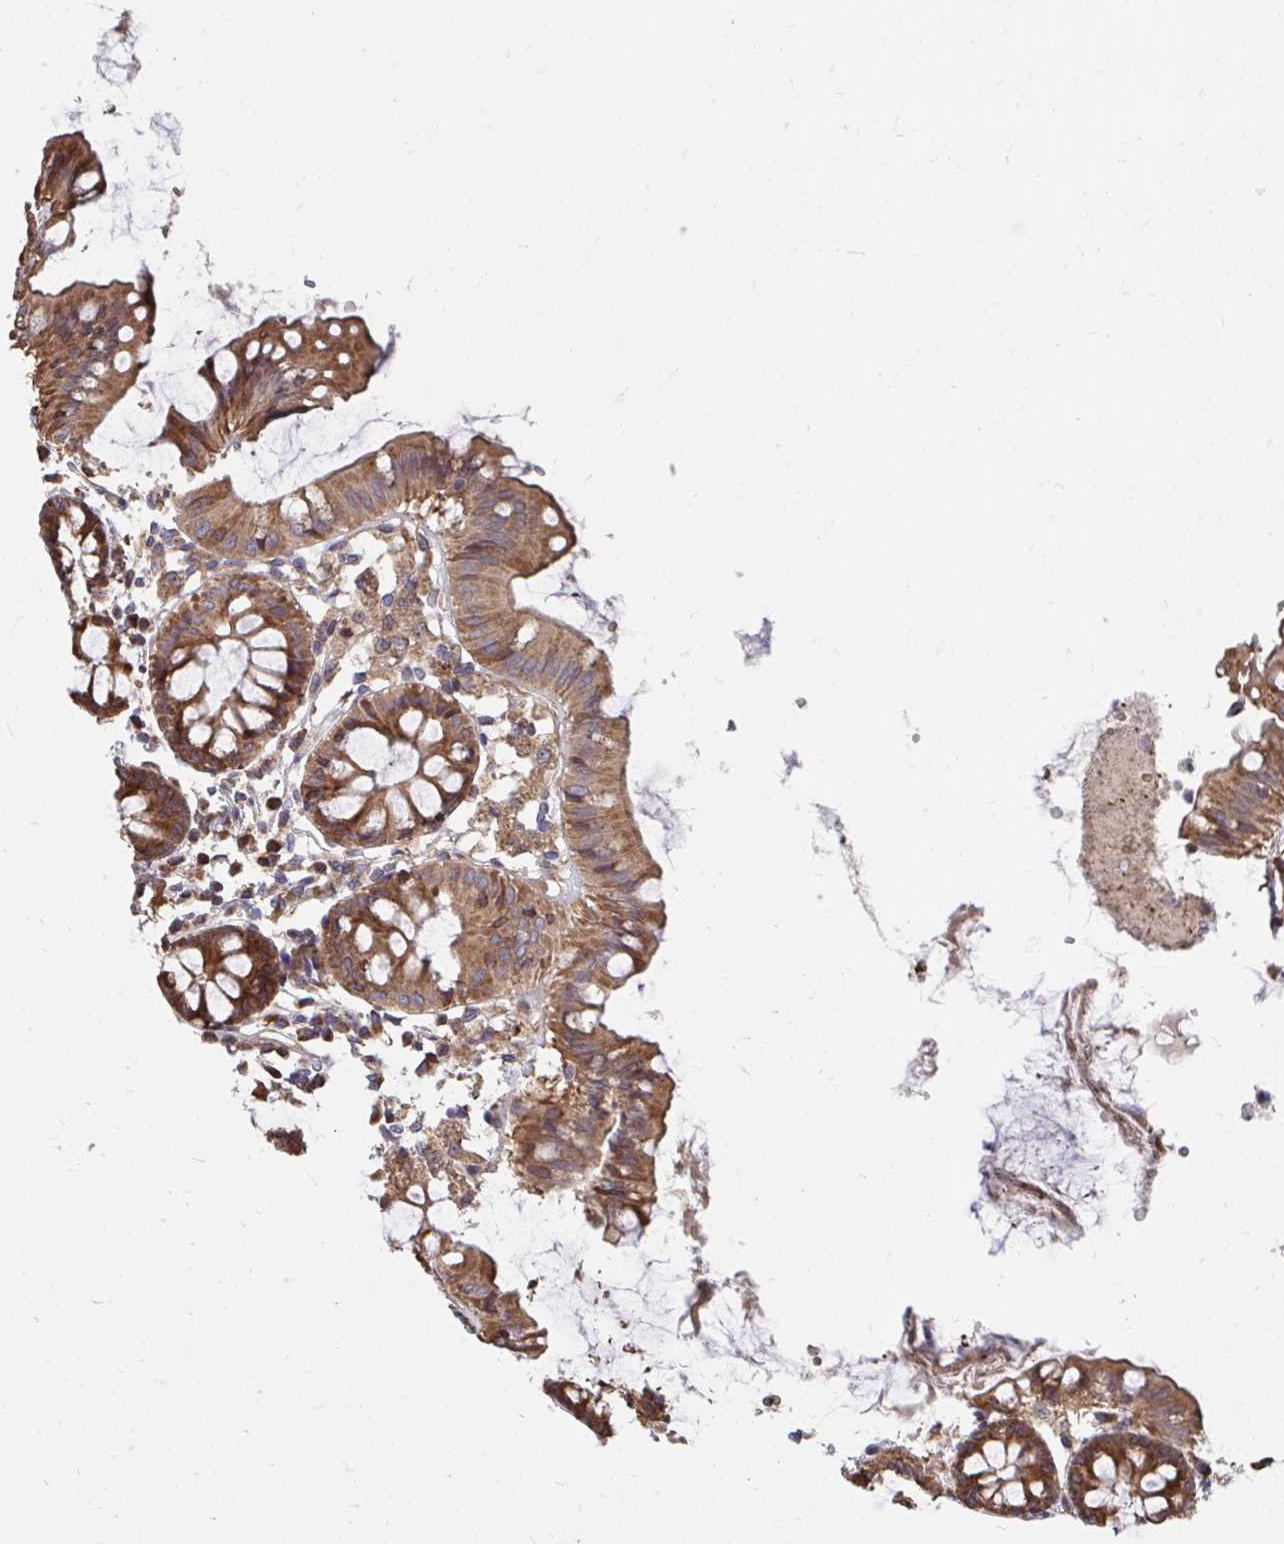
{"staining": {"intensity": "moderate", "quantity": ">75%", "location": "cytoplasmic/membranous"}, "tissue": "colon", "cell_type": "Endothelial cells", "image_type": "normal", "snomed": [{"axis": "morphology", "description": "Normal tissue, NOS"}, {"axis": "topography", "description": "Colon"}], "caption": "Immunohistochemistry (IHC) staining of benign colon, which reveals medium levels of moderate cytoplasmic/membranous staining in about >75% of endothelial cells indicating moderate cytoplasmic/membranous protein positivity. The staining was performed using DAB (brown) for protein detection and nuclei were counterstained in hematoxylin (blue).", "gene": "FAM89A", "patient": {"sex": "female", "age": 84}}